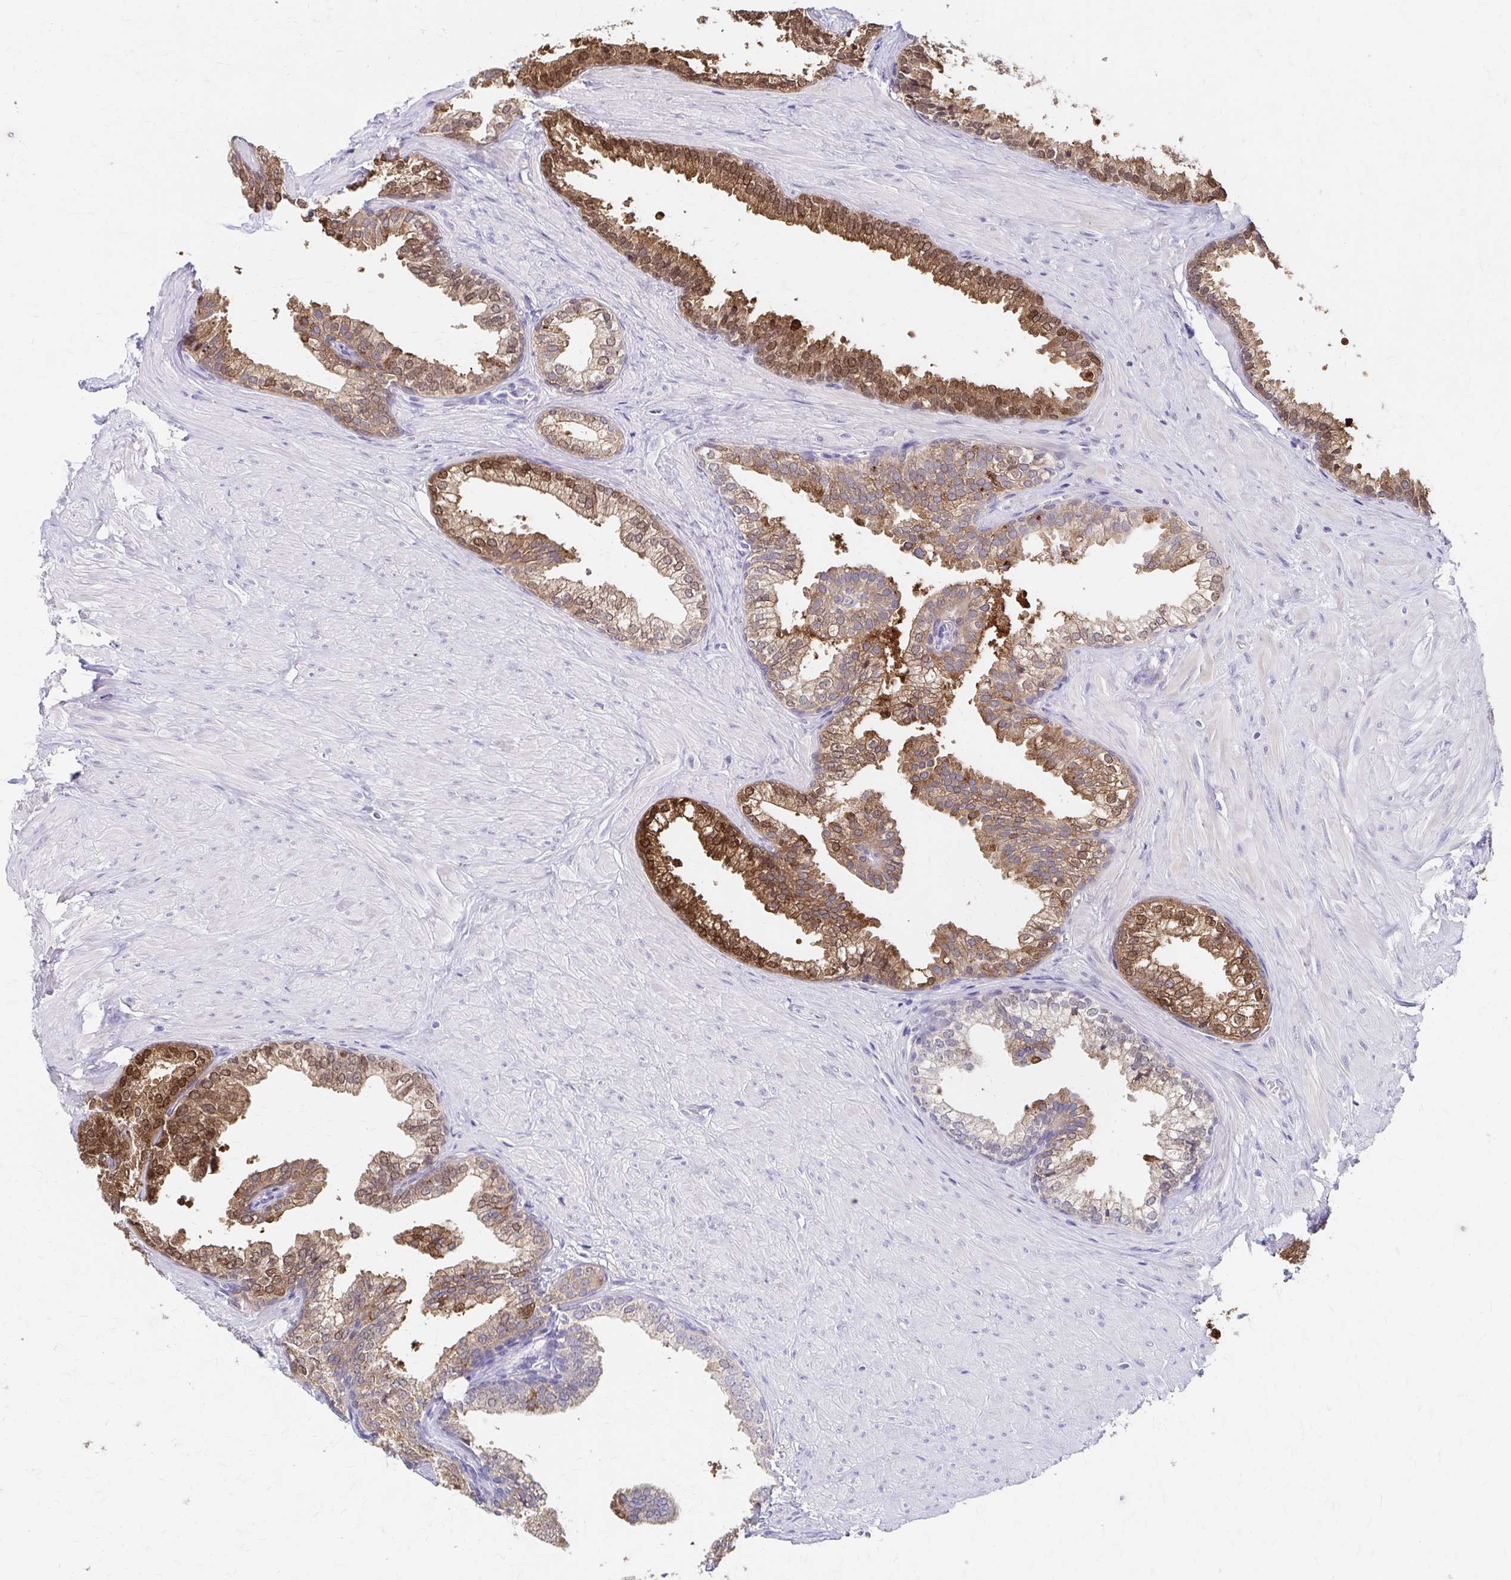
{"staining": {"intensity": "moderate", "quantity": ">75%", "location": "cytoplasmic/membranous,nuclear"}, "tissue": "prostate", "cell_type": "Glandular cells", "image_type": "normal", "snomed": [{"axis": "morphology", "description": "Normal tissue, NOS"}, {"axis": "topography", "description": "Prostate"}, {"axis": "topography", "description": "Peripheral nerve tissue"}], "caption": "Immunohistochemical staining of benign prostate reveals moderate cytoplasmic/membranous,nuclear protein positivity in approximately >75% of glandular cells.", "gene": "AZGP1", "patient": {"sex": "male", "age": 55}}